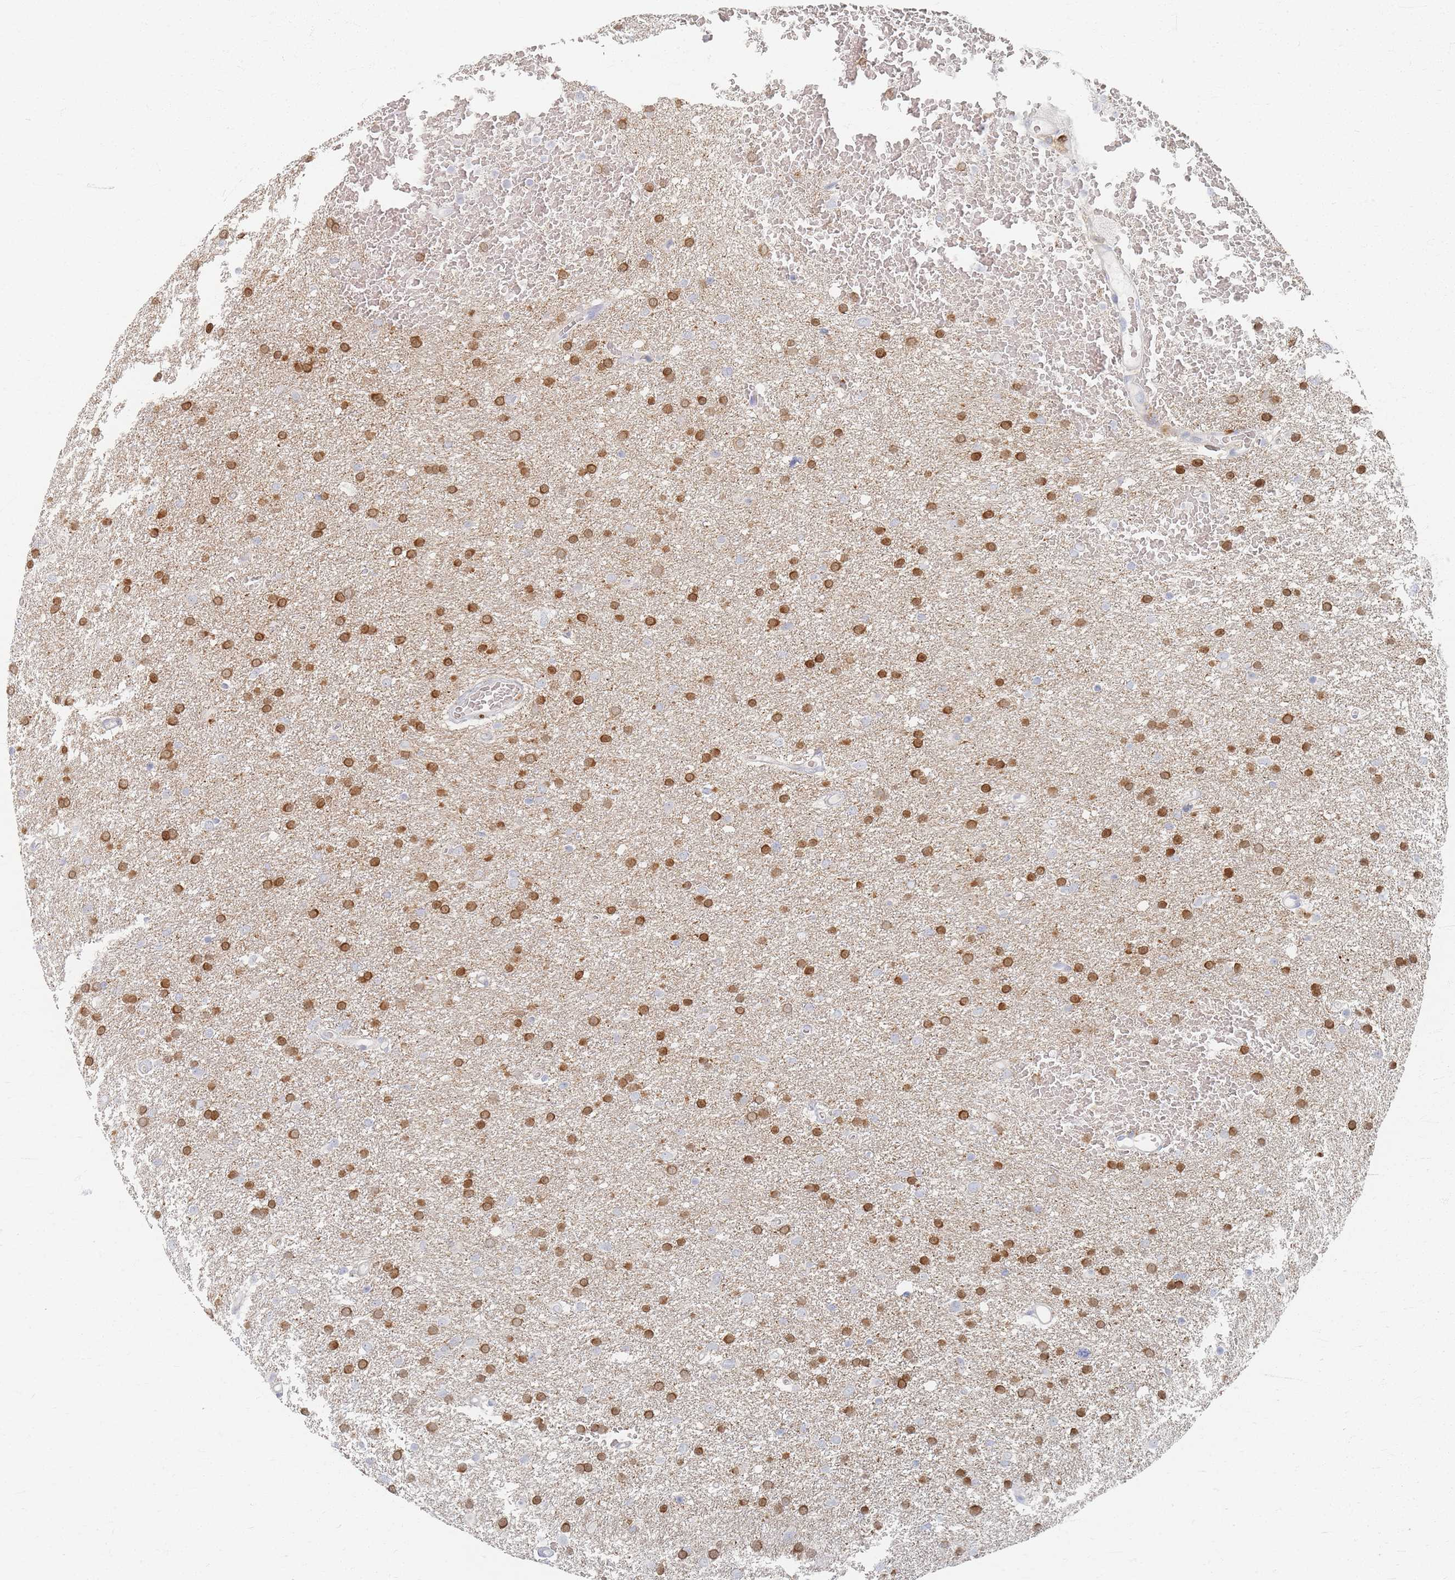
{"staining": {"intensity": "strong", "quantity": ">75%", "location": "cytoplasmic/membranous"}, "tissue": "glioma", "cell_type": "Tumor cells", "image_type": "cancer", "snomed": [{"axis": "morphology", "description": "Glioma, malignant, High grade"}, {"axis": "topography", "description": "Cerebral cortex"}], "caption": "Immunohistochemical staining of glioma shows strong cytoplasmic/membranous protein staining in approximately >75% of tumor cells. Nuclei are stained in blue.", "gene": "SLC2A11", "patient": {"sex": "female", "age": 36}}